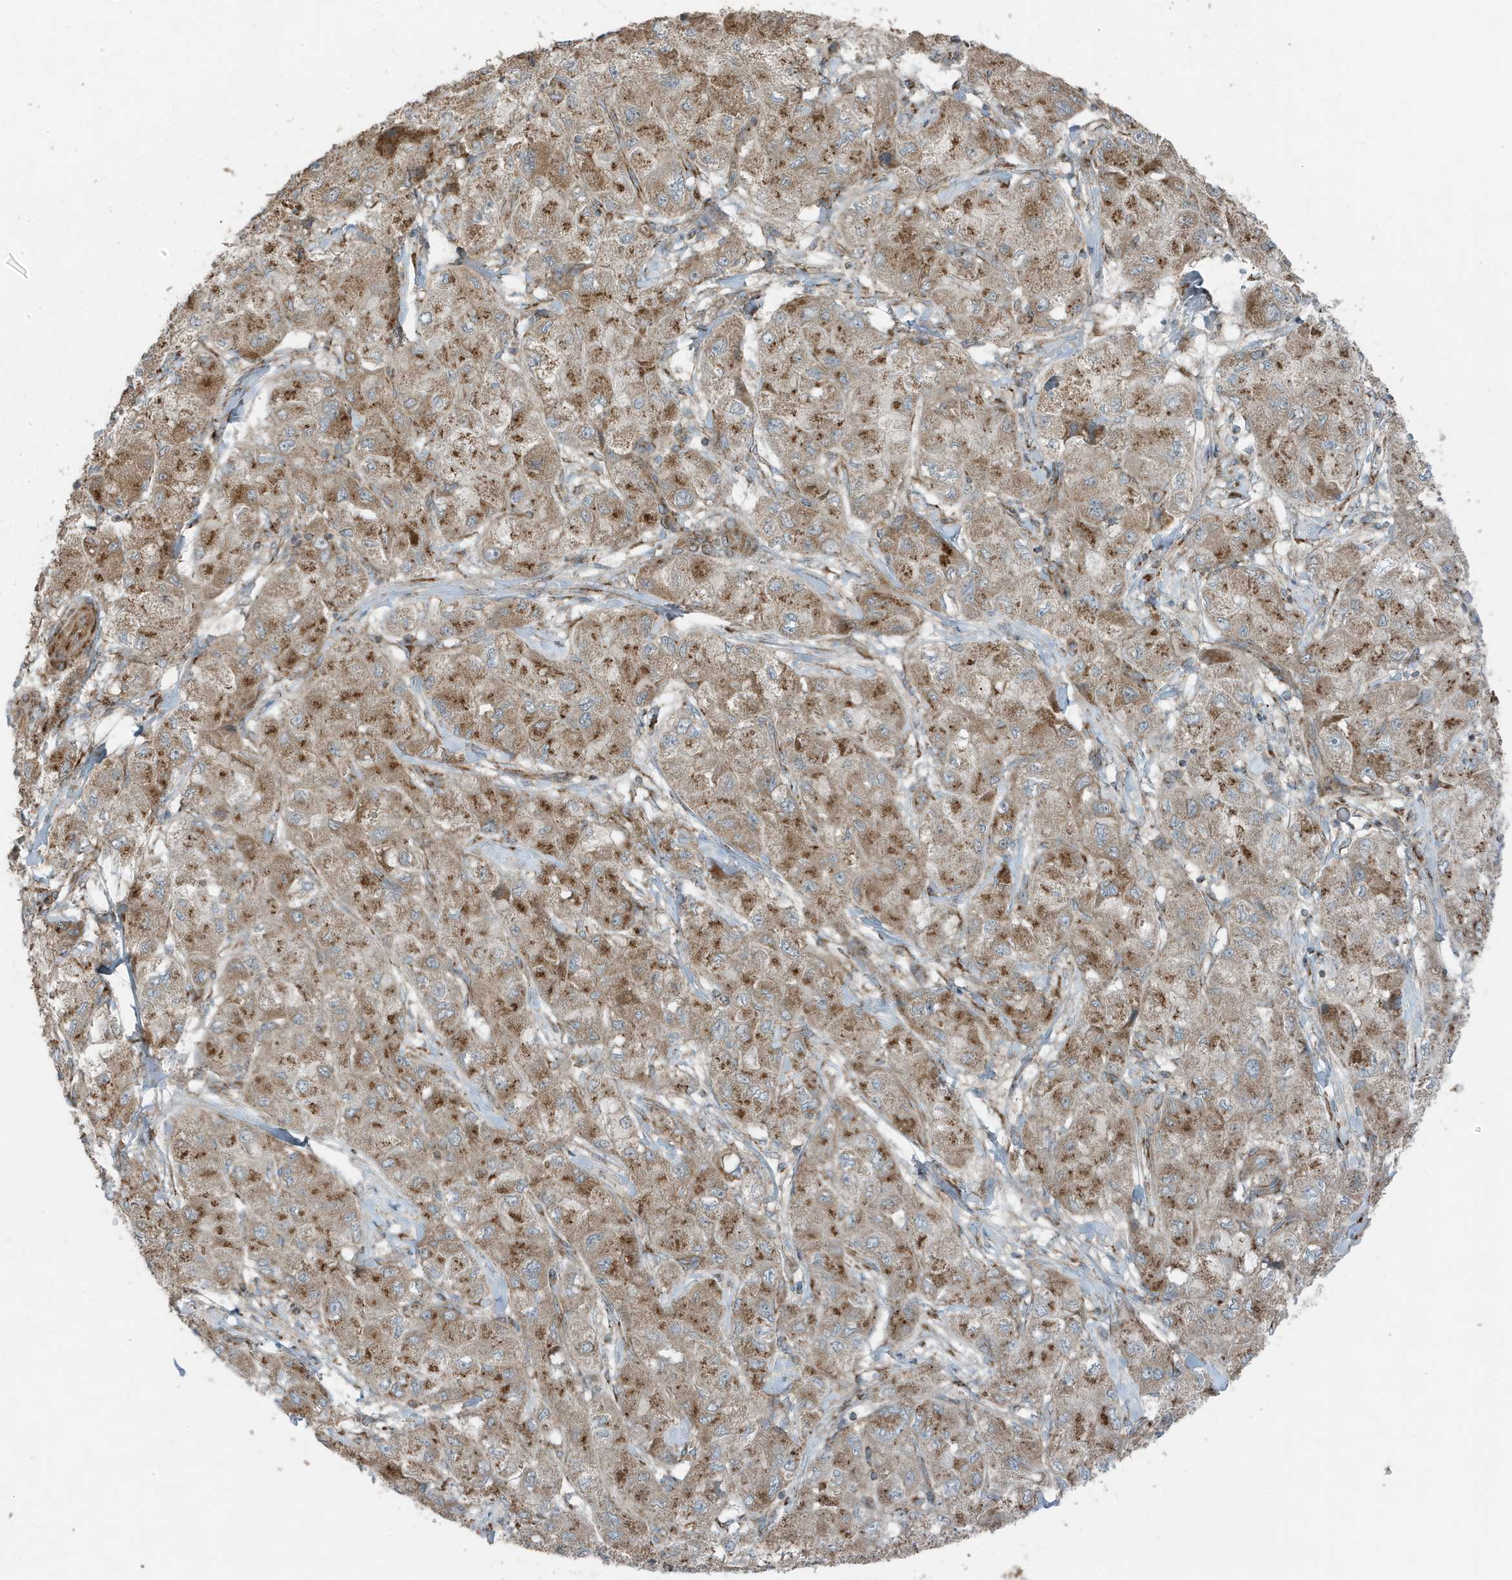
{"staining": {"intensity": "moderate", "quantity": ">75%", "location": "cytoplasmic/membranous"}, "tissue": "liver cancer", "cell_type": "Tumor cells", "image_type": "cancer", "snomed": [{"axis": "morphology", "description": "Carcinoma, Hepatocellular, NOS"}, {"axis": "topography", "description": "Liver"}], "caption": "Moderate cytoplasmic/membranous protein positivity is present in about >75% of tumor cells in liver cancer (hepatocellular carcinoma). (DAB (3,3'-diaminobenzidine) = brown stain, brightfield microscopy at high magnification).", "gene": "GOLGA4", "patient": {"sex": "male", "age": 80}}